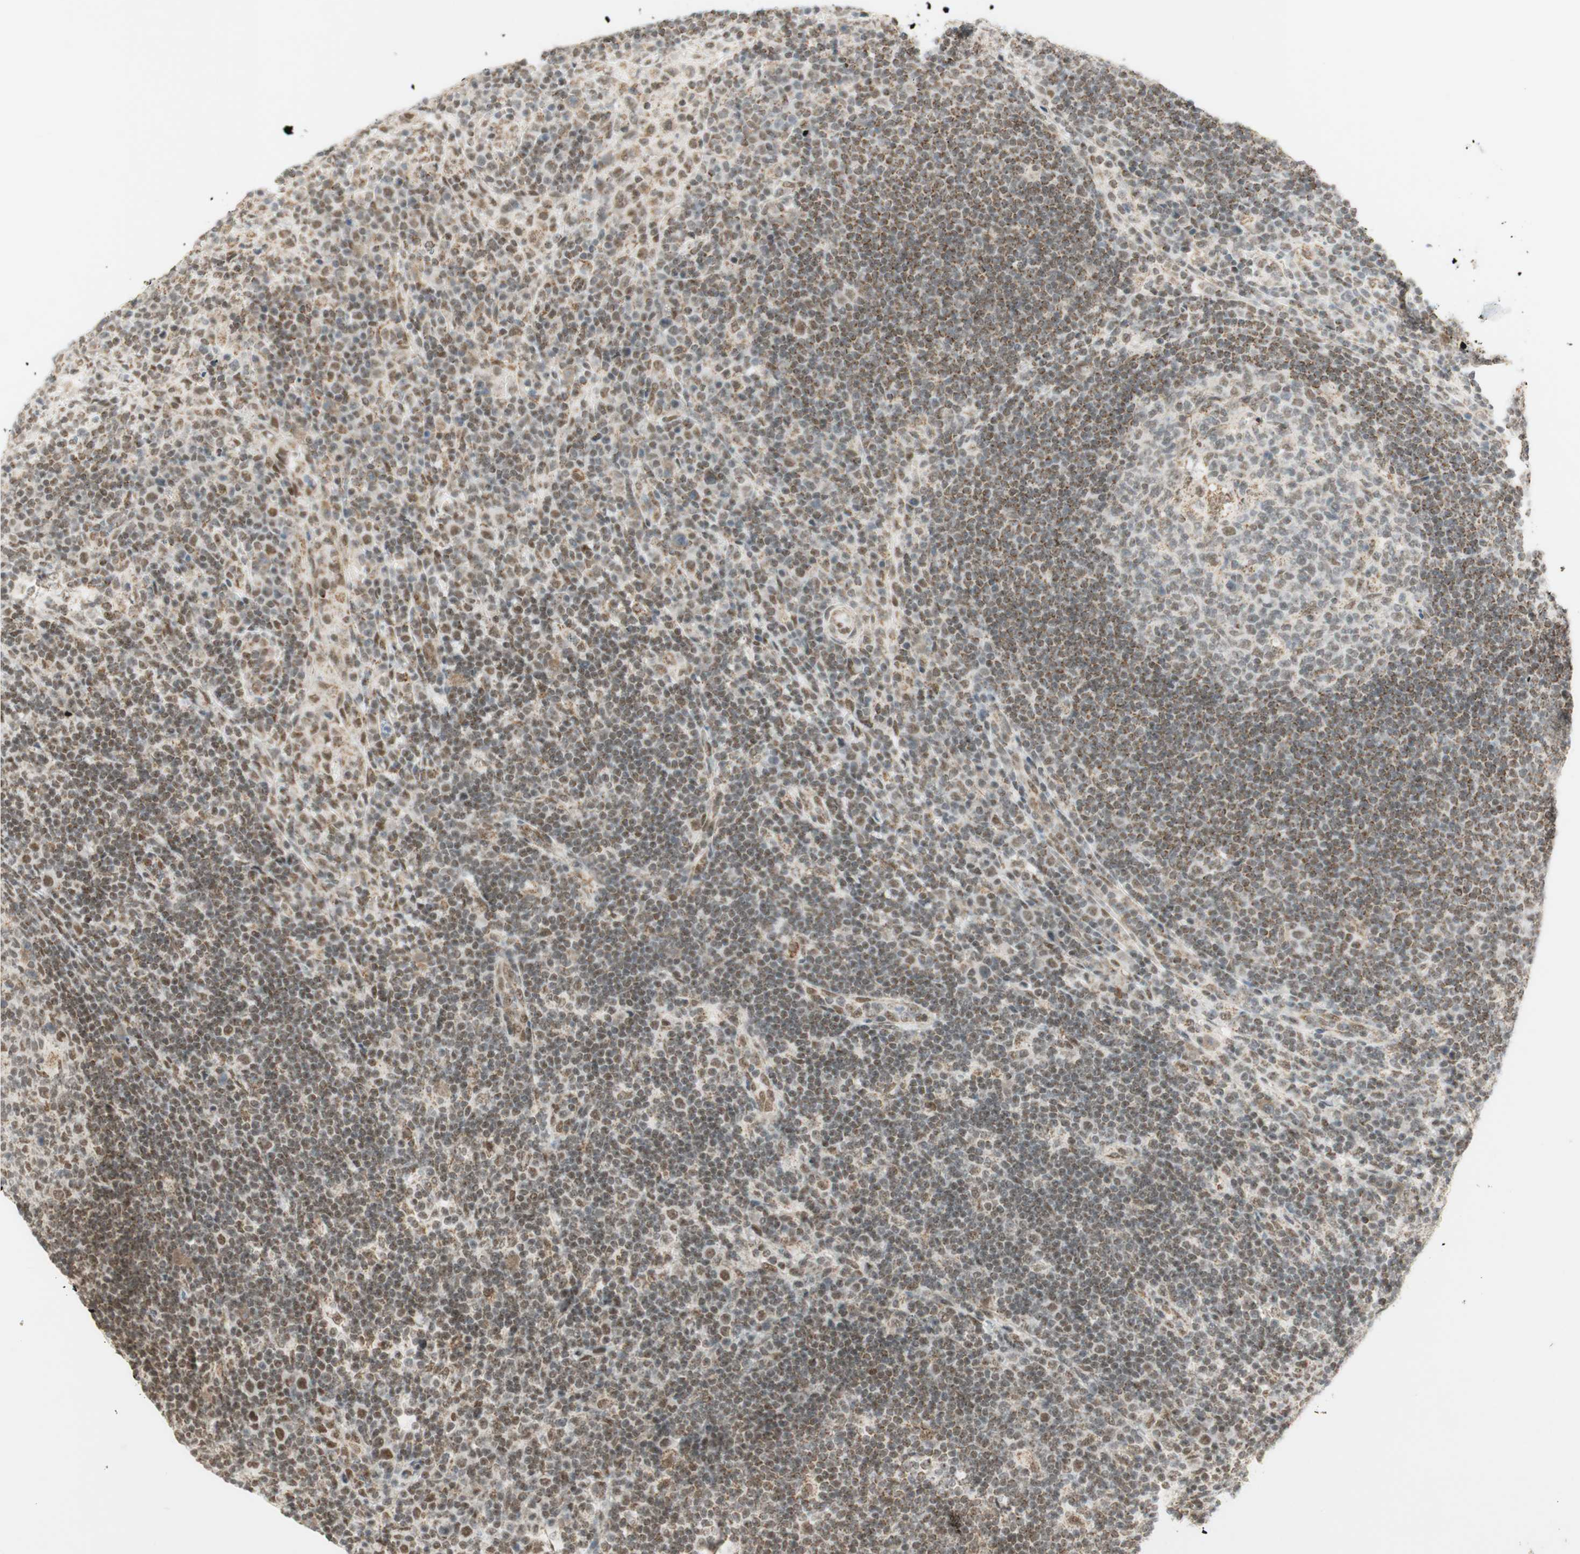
{"staining": {"intensity": "moderate", "quantity": "<25%", "location": "cytoplasmic/membranous,nuclear"}, "tissue": "lymph node", "cell_type": "Germinal center cells", "image_type": "normal", "snomed": [{"axis": "morphology", "description": "Normal tissue, NOS"}, {"axis": "topography", "description": "Lymph node"}], "caption": "DAB immunohistochemical staining of benign lymph node reveals moderate cytoplasmic/membranous,nuclear protein expression in approximately <25% of germinal center cells.", "gene": "ZNF782", "patient": {"sex": "female", "age": 53}}